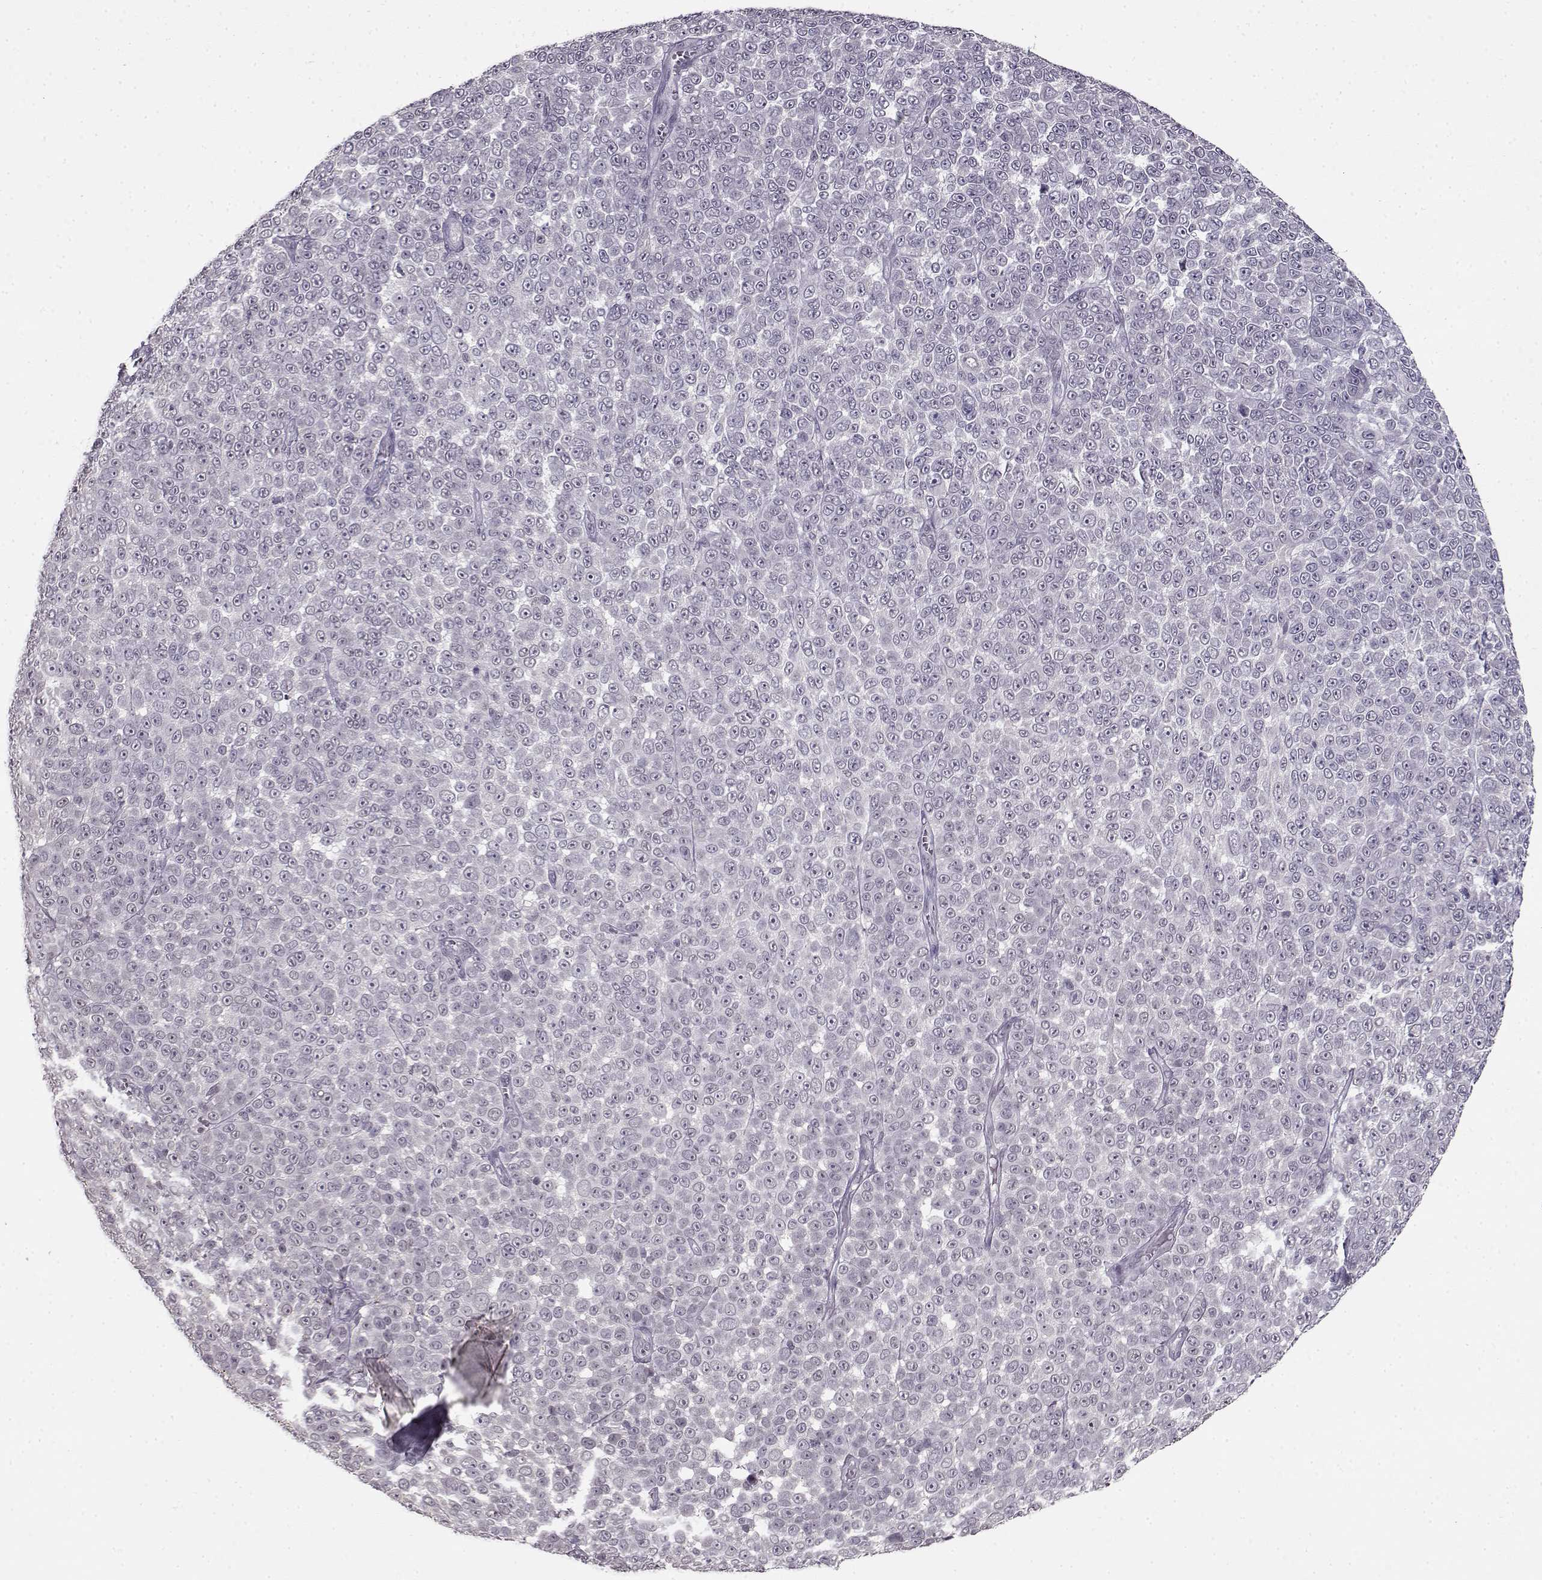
{"staining": {"intensity": "negative", "quantity": "none", "location": "none"}, "tissue": "melanoma", "cell_type": "Tumor cells", "image_type": "cancer", "snomed": [{"axis": "morphology", "description": "Malignant melanoma, NOS"}, {"axis": "topography", "description": "Skin"}], "caption": "An immunohistochemistry micrograph of melanoma is shown. There is no staining in tumor cells of melanoma.", "gene": "RP1L1", "patient": {"sex": "female", "age": 95}}